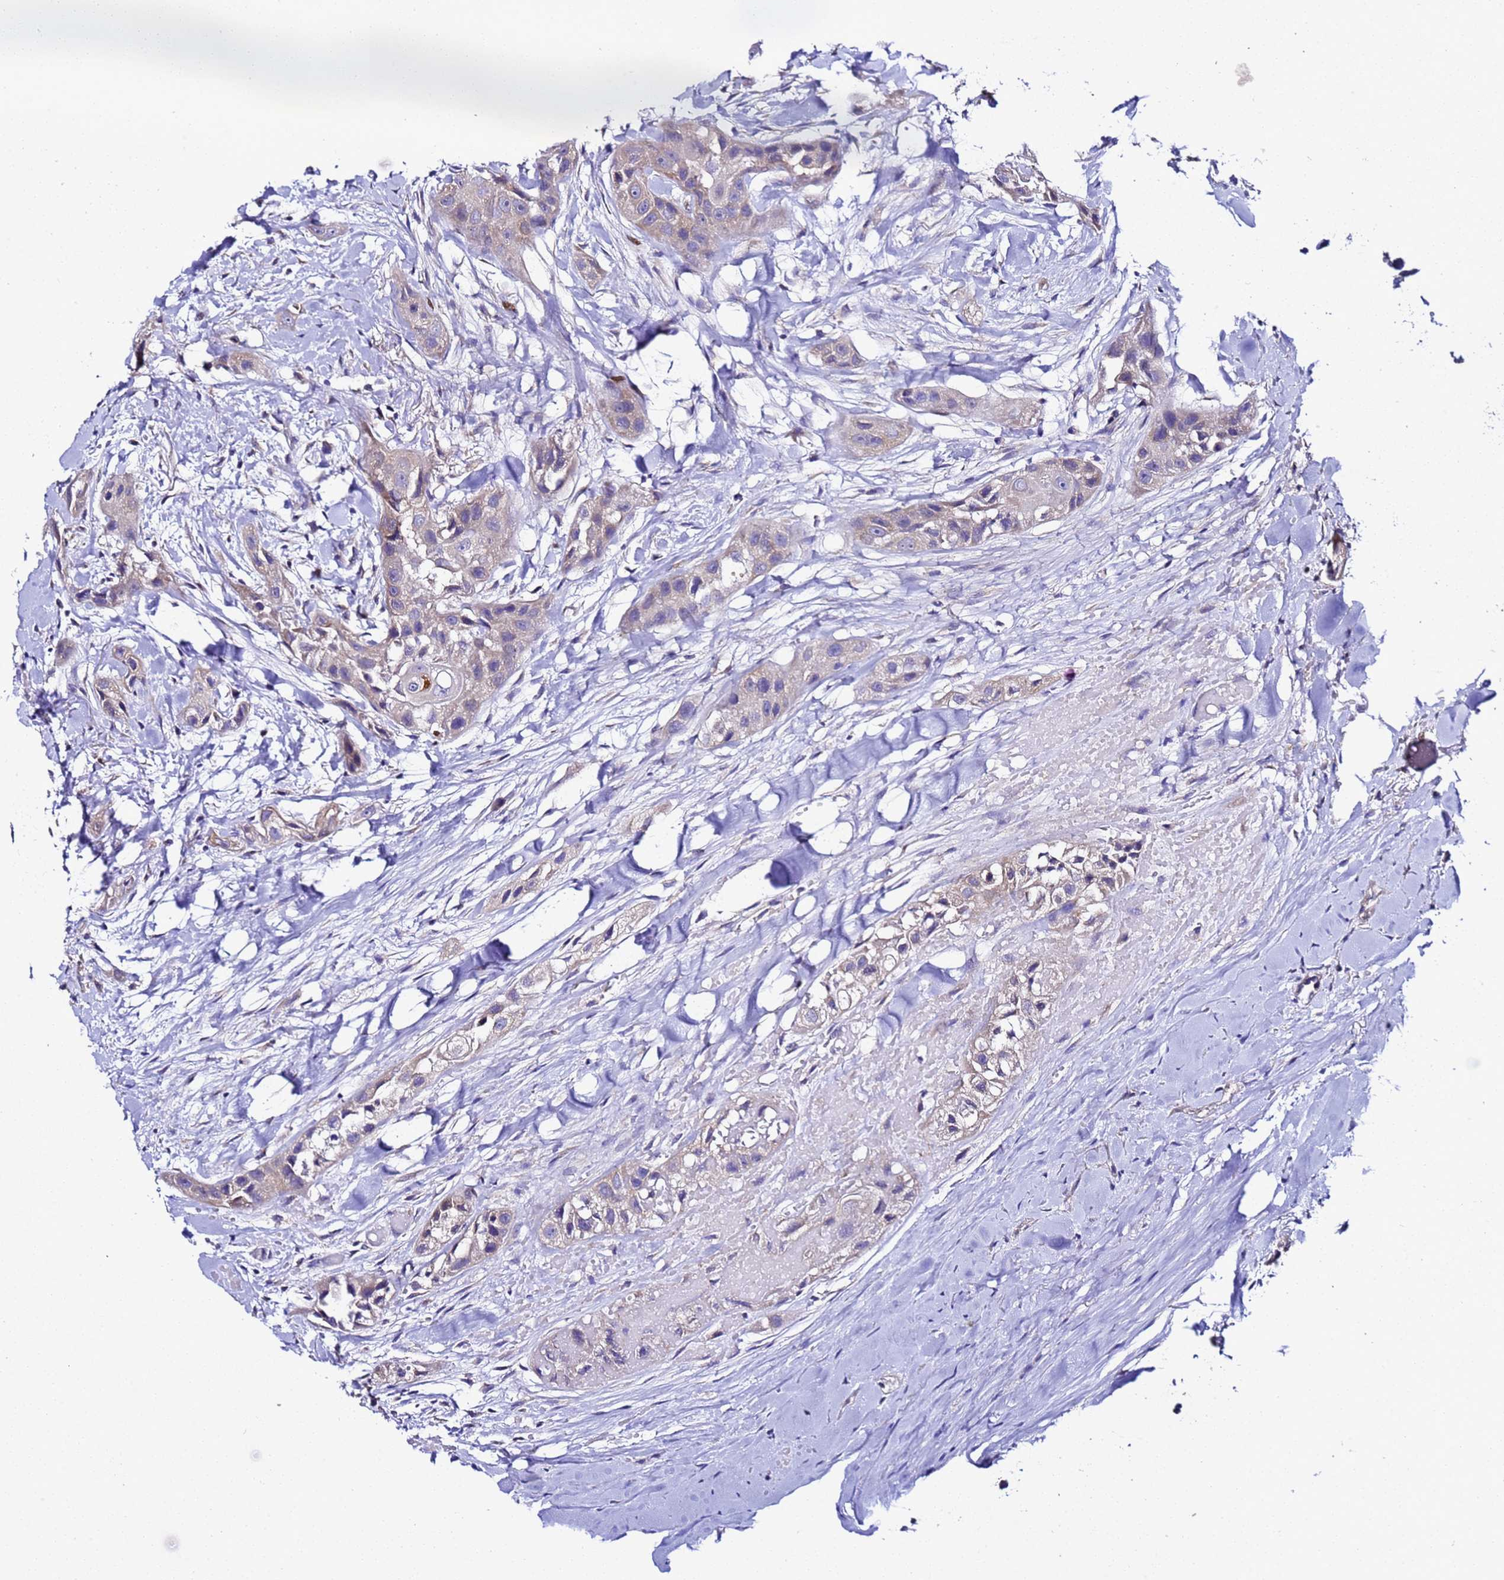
{"staining": {"intensity": "weak", "quantity": "<25%", "location": "cytoplasmic/membranous"}, "tissue": "head and neck cancer", "cell_type": "Tumor cells", "image_type": "cancer", "snomed": [{"axis": "morphology", "description": "Normal tissue, NOS"}, {"axis": "morphology", "description": "Squamous cell carcinoma, NOS"}, {"axis": "topography", "description": "Skeletal muscle"}, {"axis": "topography", "description": "Head-Neck"}], "caption": "A micrograph of human squamous cell carcinoma (head and neck) is negative for staining in tumor cells.", "gene": "ALG3", "patient": {"sex": "male", "age": 51}}